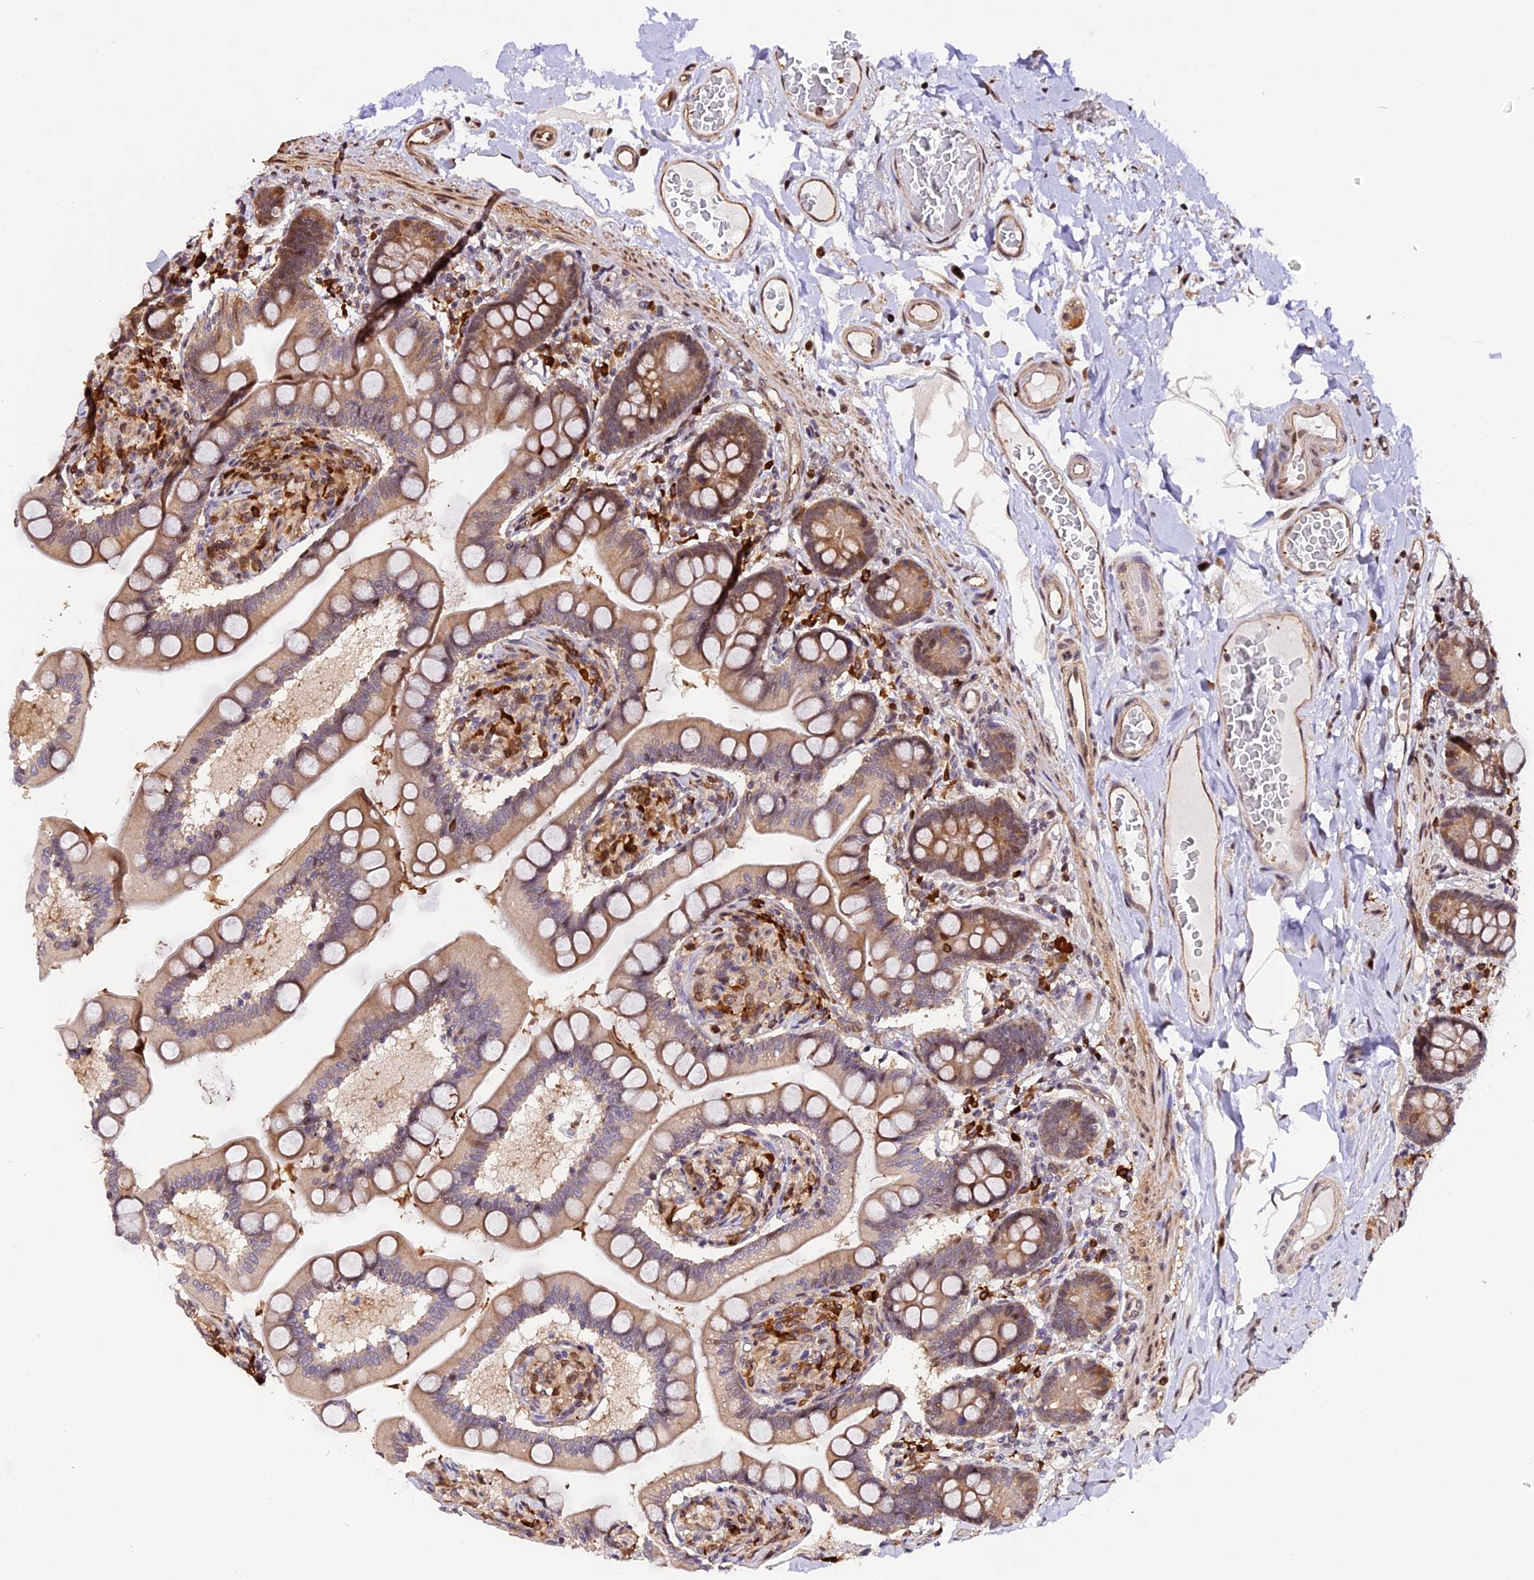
{"staining": {"intensity": "moderate", "quantity": ">75%", "location": "cytoplasmic/membranous"}, "tissue": "small intestine", "cell_type": "Glandular cells", "image_type": "normal", "snomed": [{"axis": "morphology", "description": "Normal tissue, NOS"}, {"axis": "topography", "description": "Small intestine"}], "caption": "Immunohistochemistry (DAB (3,3'-diaminobenzidine)) staining of normal human small intestine displays moderate cytoplasmic/membranous protein positivity in about >75% of glandular cells. Using DAB (brown) and hematoxylin (blue) stains, captured at high magnification using brightfield microscopy.", "gene": "HERPUD1", "patient": {"sex": "female", "age": 64}}